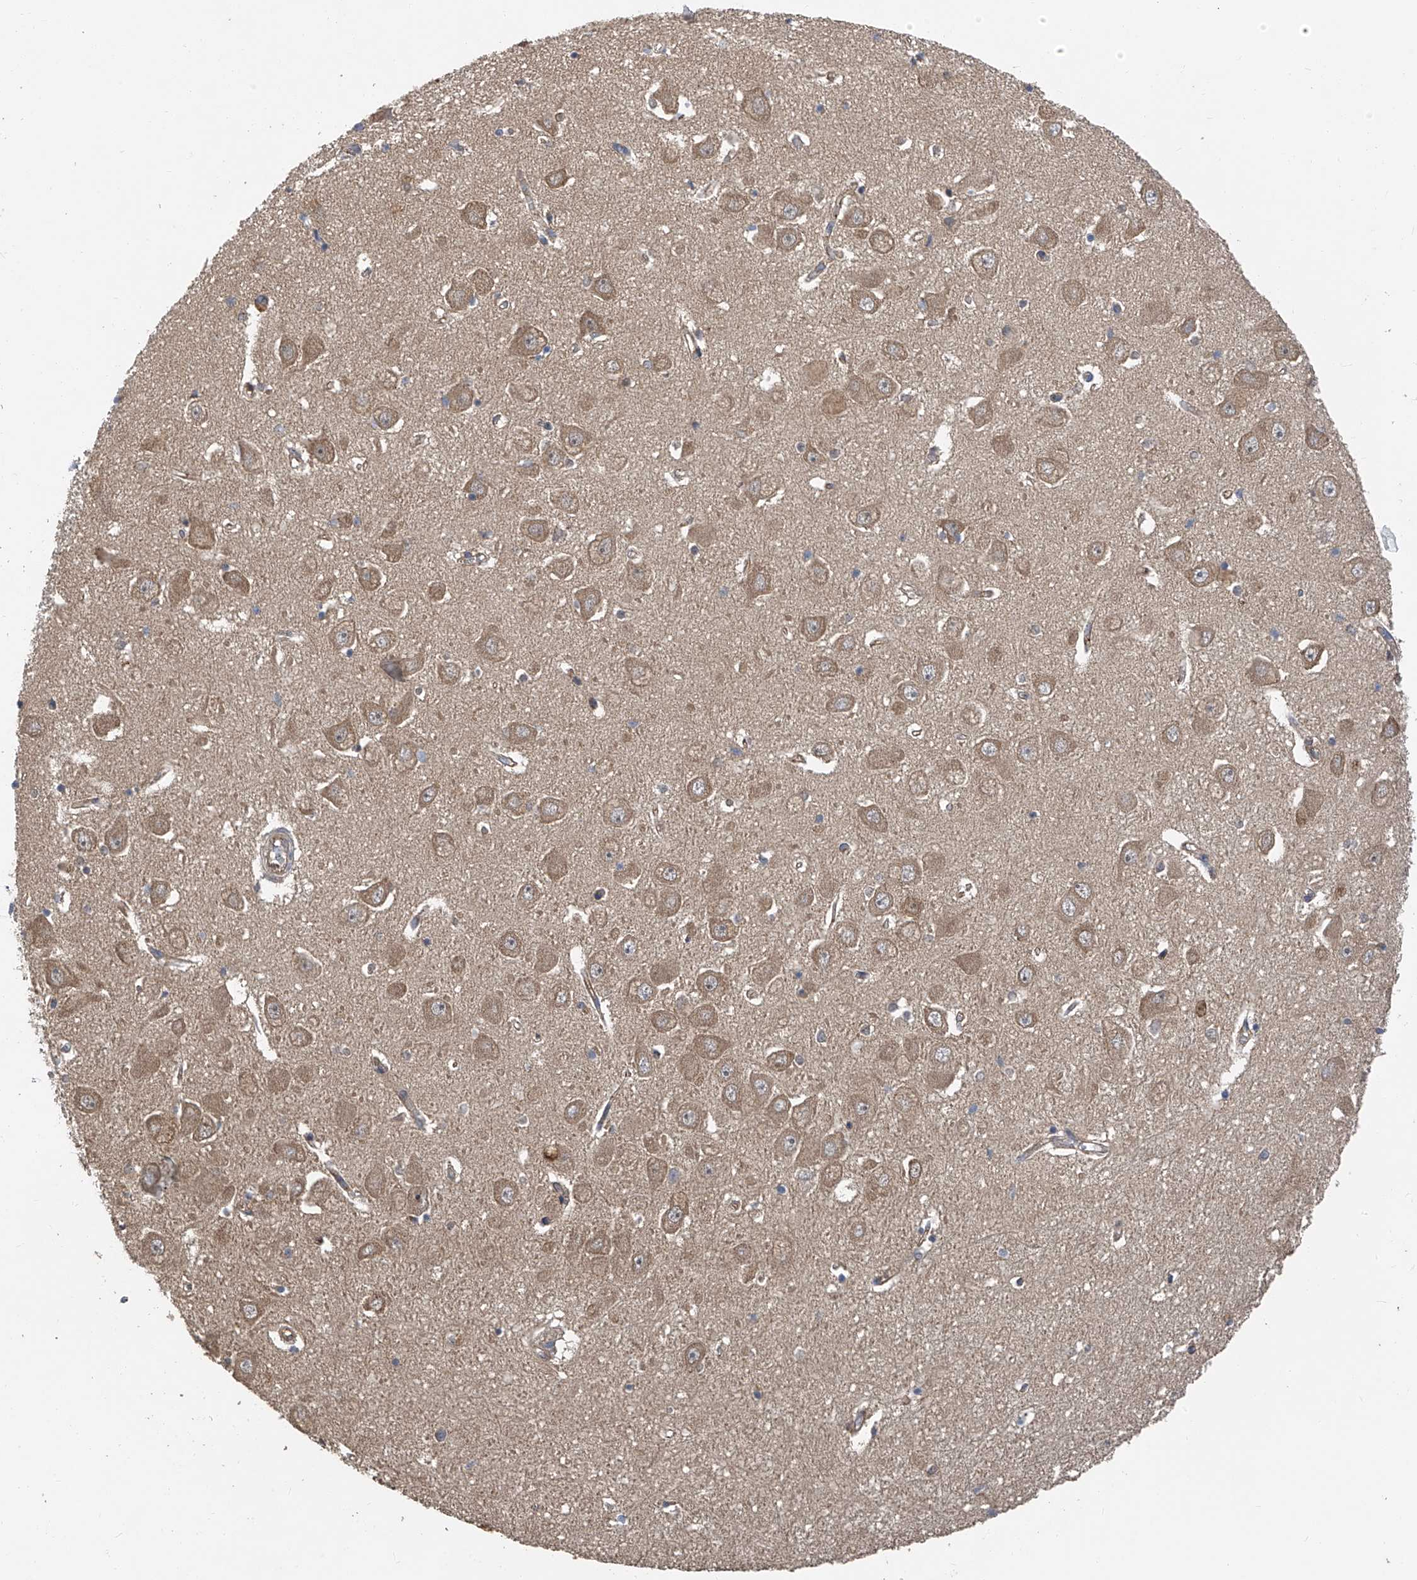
{"staining": {"intensity": "negative", "quantity": "none", "location": "none"}, "tissue": "hippocampus", "cell_type": "Glial cells", "image_type": "normal", "snomed": [{"axis": "morphology", "description": "Normal tissue, NOS"}, {"axis": "topography", "description": "Hippocampus"}], "caption": "Glial cells are negative for protein expression in unremarkable human hippocampus.", "gene": "PTK2", "patient": {"sex": "female", "age": 64}}